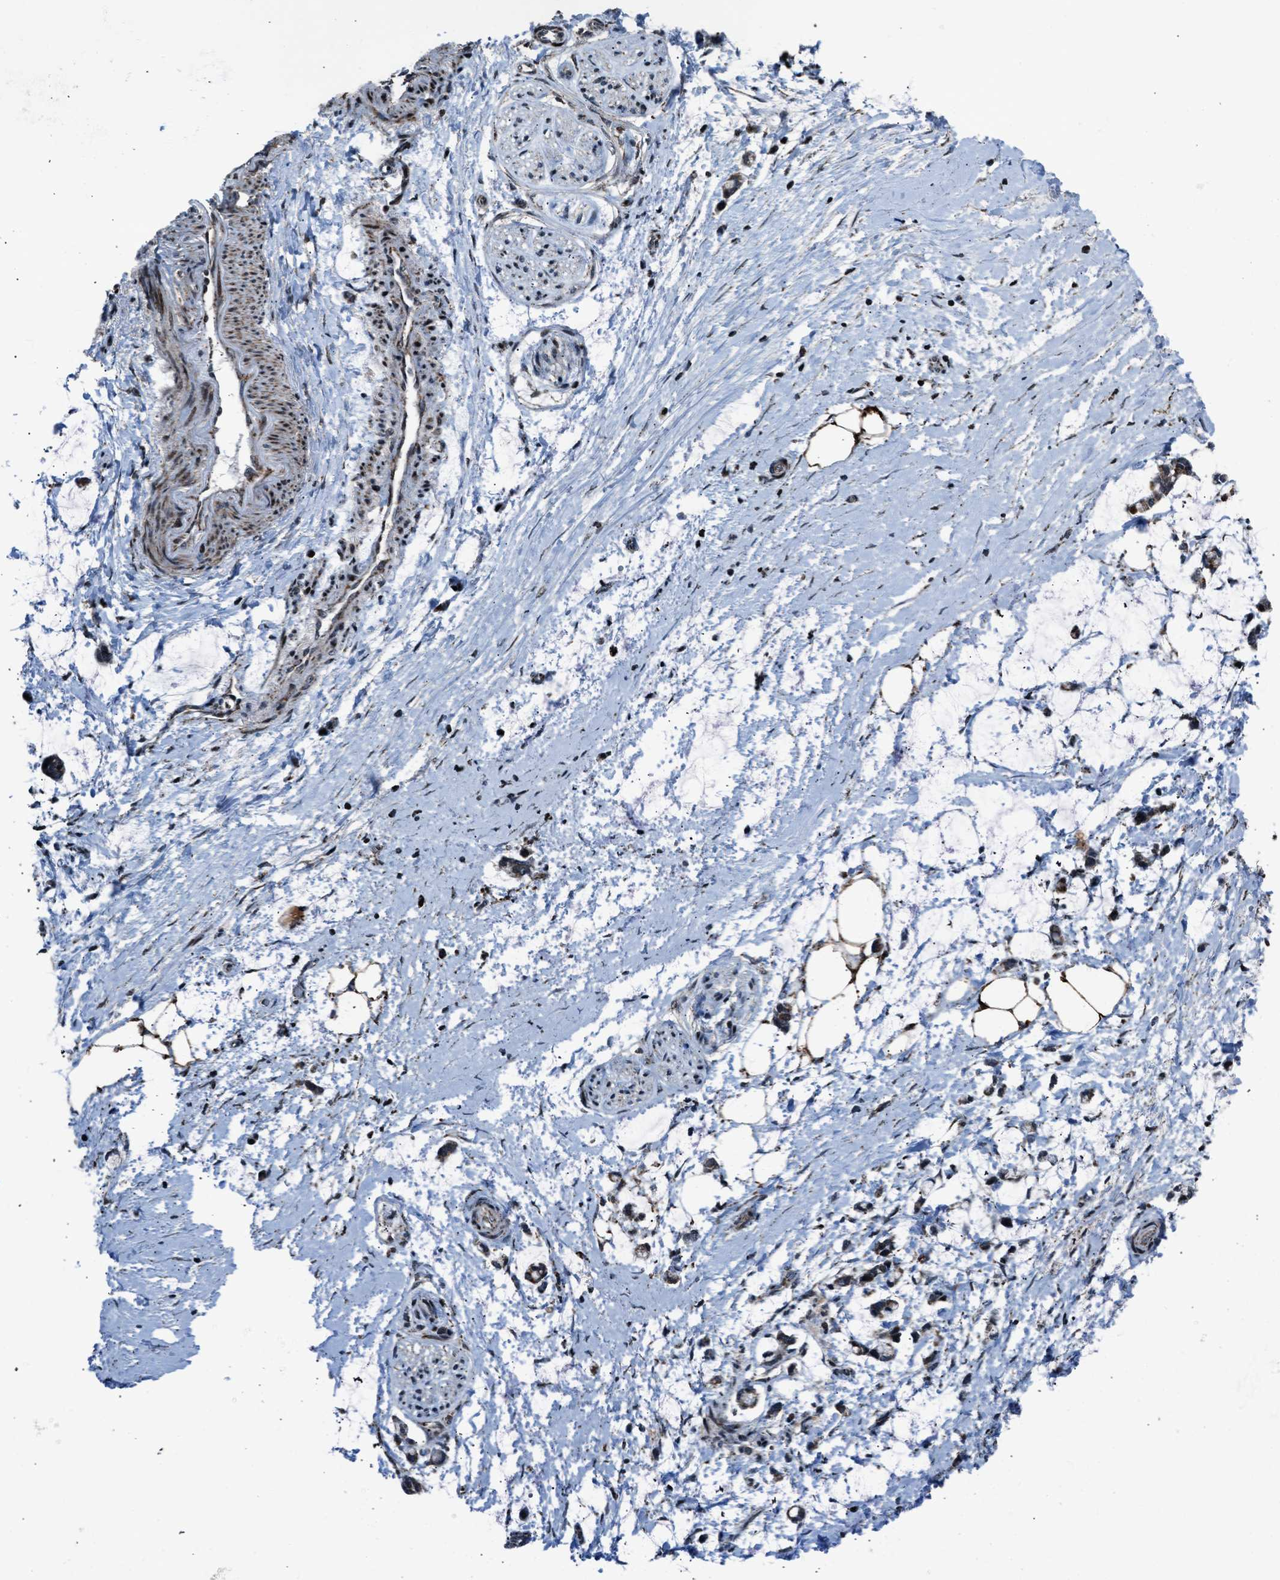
{"staining": {"intensity": "strong", "quantity": ">75%", "location": "nuclear"}, "tissue": "adipose tissue", "cell_type": "Adipocytes", "image_type": "normal", "snomed": [{"axis": "morphology", "description": "Normal tissue, NOS"}, {"axis": "morphology", "description": "Adenocarcinoma, NOS"}, {"axis": "topography", "description": "Colon"}, {"axis": "topography", "description": "Peripheral nerve tissue"}], "caption": "Adipose tissue stained for a protein demonstrates strong nuclear positivity in adipocytes.", "gene": "MORC3", "patient": {"sex": "male", "age": 14}}